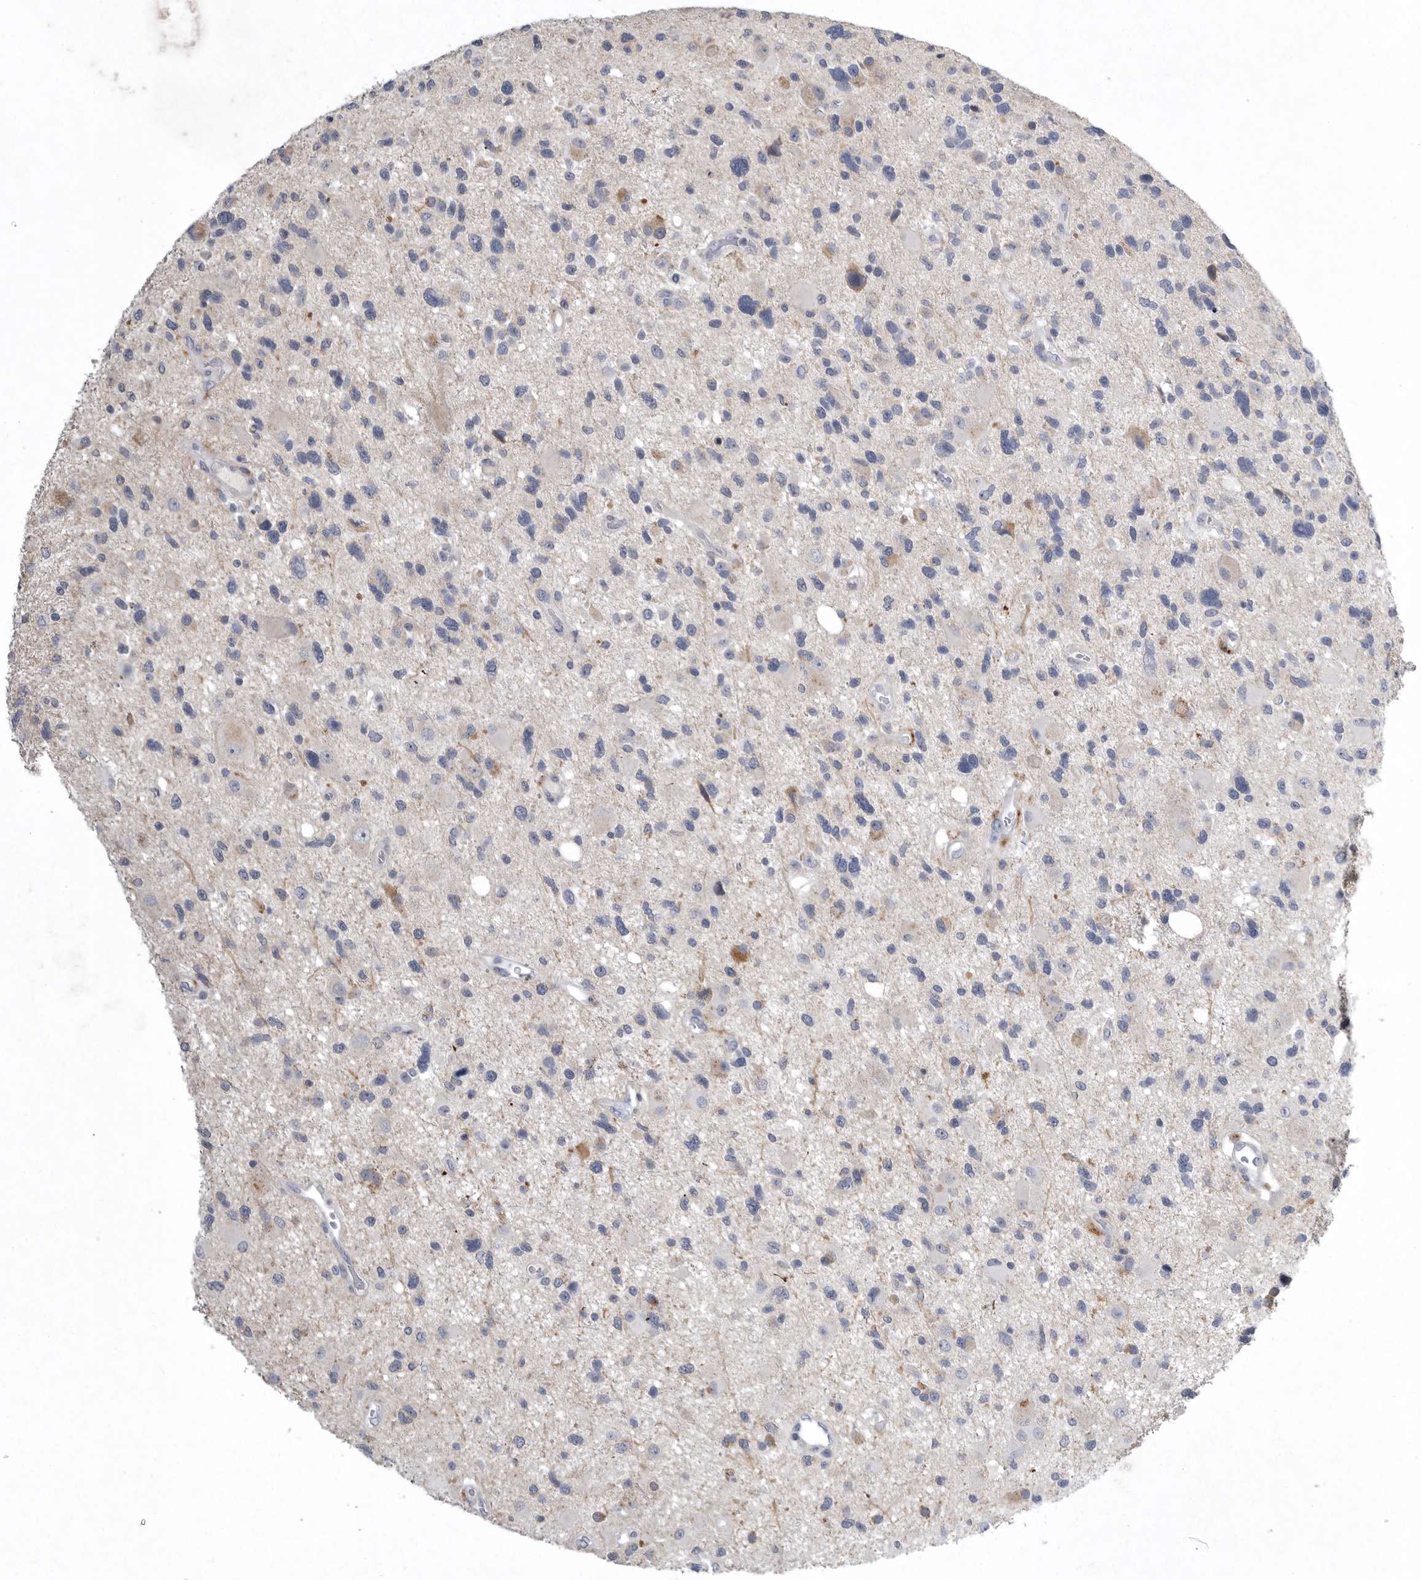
{"staining": {"intensity": "negative", "quantity": "none", "location": "none"}, "tissue": "glioma", "cell_type": "Tumor cells", "image_type": "cancer", "snomed": [{"axis": "morphology", "description": "Glioma, malignant, High grade"}, {"axis": "topography", "description": "Brain"}], "caption": "The histopathology image exhibits no significant expression in tumor cells of malignant high-grade glioma.", "gene": "CRP", "patient": {"sex": "male", "age": 33}}